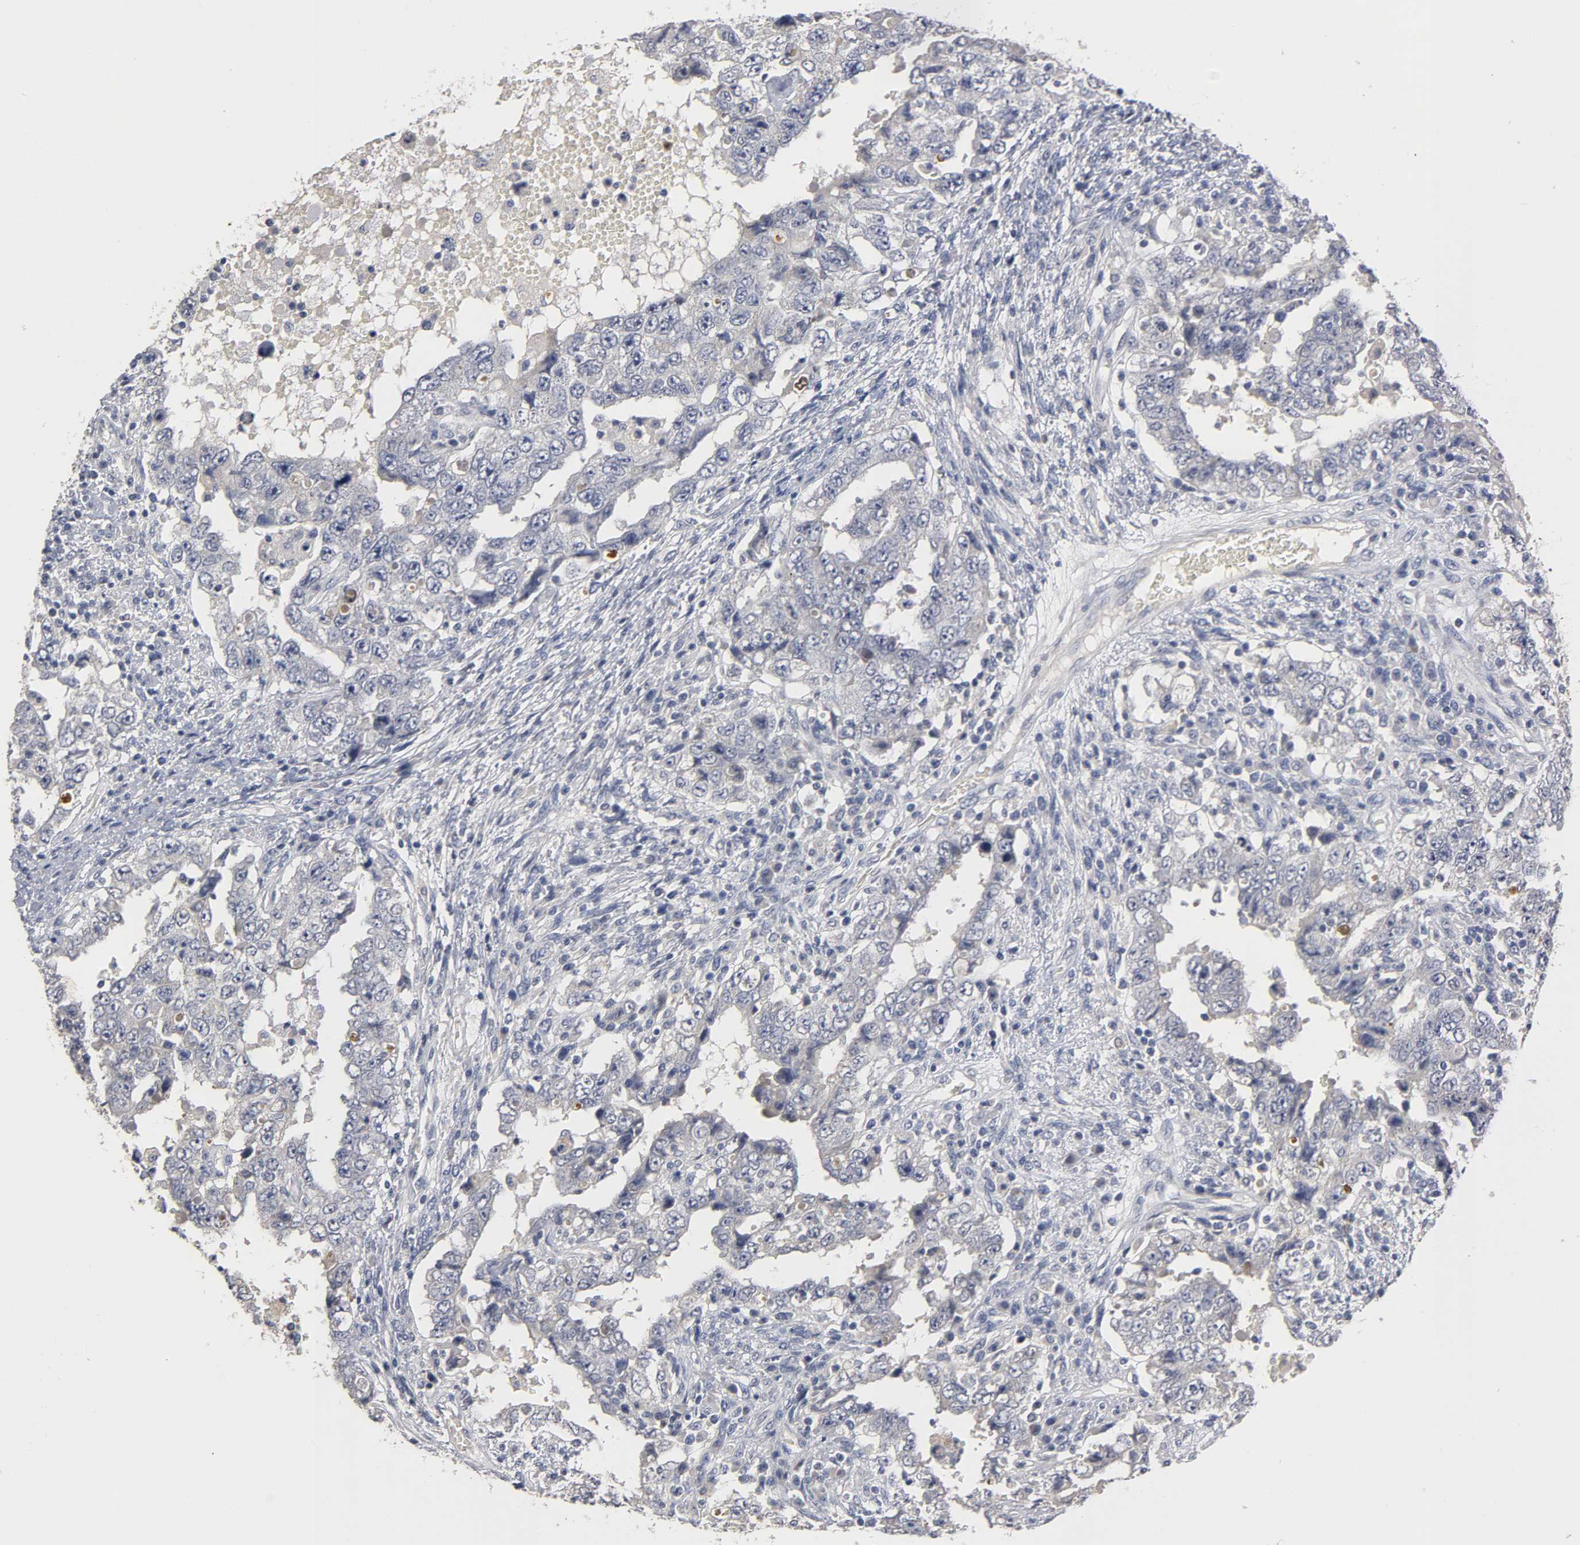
{"staining": {"intensity": "negative", "quantity": "none", "location": "none"}, "tissue": "testis cancer", "cell_type": "Tumor cells", "image_type": "cancer", "snomed": [{"axis": "morphology", "description": "Carcinoma, Embryonal, NOS"}, {"axis": "topography", "description": "Testis"}], "caption": "Immunohistochemistry (IHC) histopathology image of neoplastic tissue: human testis cancer (embryonal carcinoma) stained with DAB demonstrates no significant protein positivity in tumor cells. (DAB IHC visualized using brightfield microscopy, high magnification).", "gene": "OVOL1", "patient": {"sex": "male", "age": 26}}